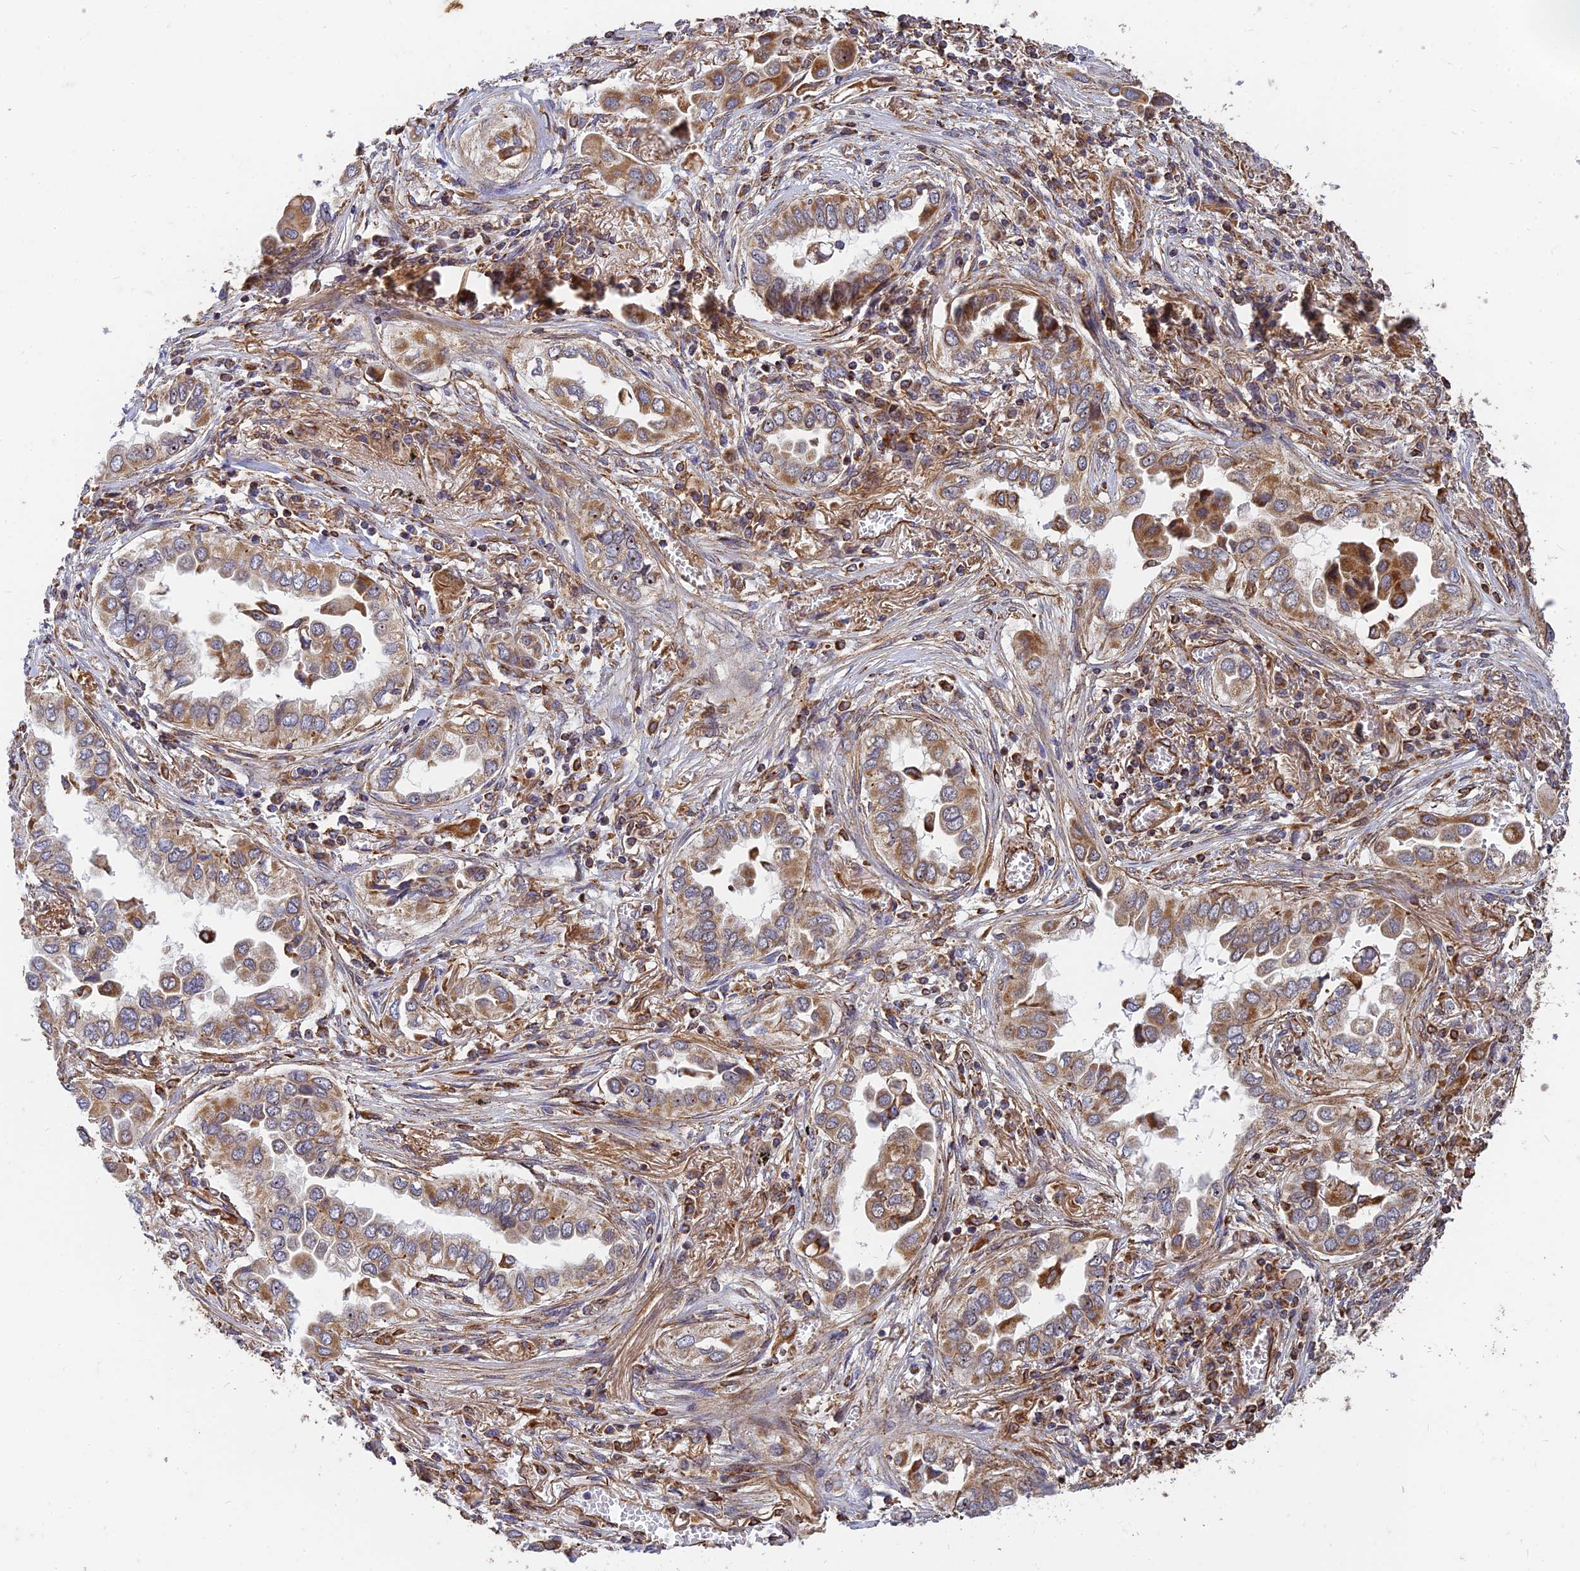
{"staining": {"intensity": "moderate", "quantity": ">75%", "location": "cytoplasmic/membranous"}, "tissue": "lung cancer", "cell_type": "Tumor cells", "image_type": "cancer", "snomed": [{"axis": "morphology", "description": "Adenocarcinoma, NOS"}, {"axis": "topography", "description": "Lung"}], "caption": "Approximately >75% of tumor cells in human adenocarcinoma (lung) exhibit moderate cytoplasmic/membranous protein expression as visualized by brown immunohistochemical staining.", "gene": "DSTYK", "patient": {"sex": "female", "age": 76}}